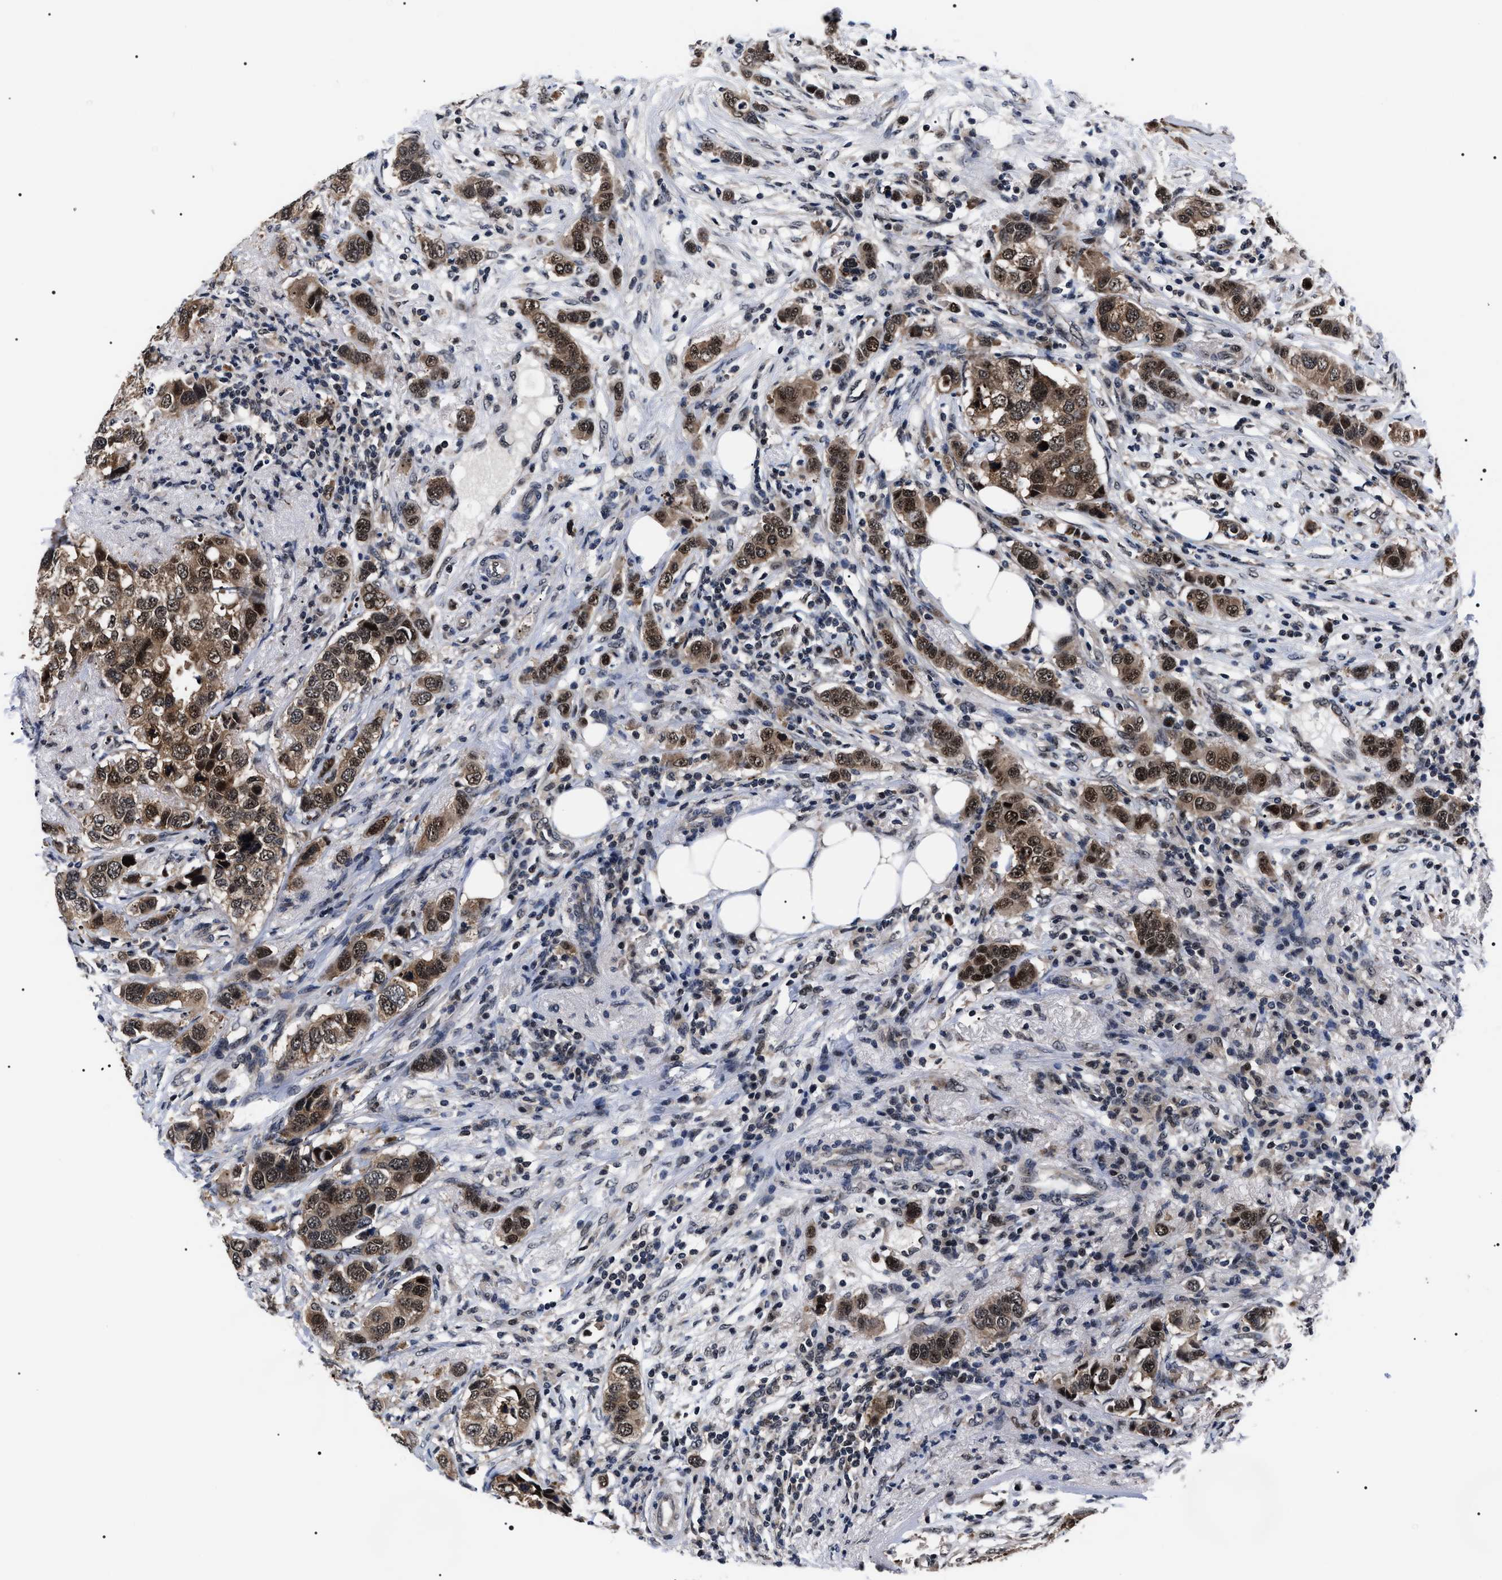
{"staining": {"intensity": "moderate", "quantity": ">75%", "location": "cytoplasmic/membranous,nuclear"}, "tissue": "breast cancer", "cell_type": "Tumor cells", "image_type": "cancer", "snomed": [{"axis": "morphology", "description": "Duct carcinoma"}, {"axis": "topography", "description": "Breast"}], "caption": "A high-resolution image shows IHC staining of breast invasive ductal carcinoma, which demonstrates moderate cytoplasmic/membranous and nuclear positivity in about >75% of tumor cells.", "gene": "CSNK2A1", "patient": {"sex": "female", "age": 50}}